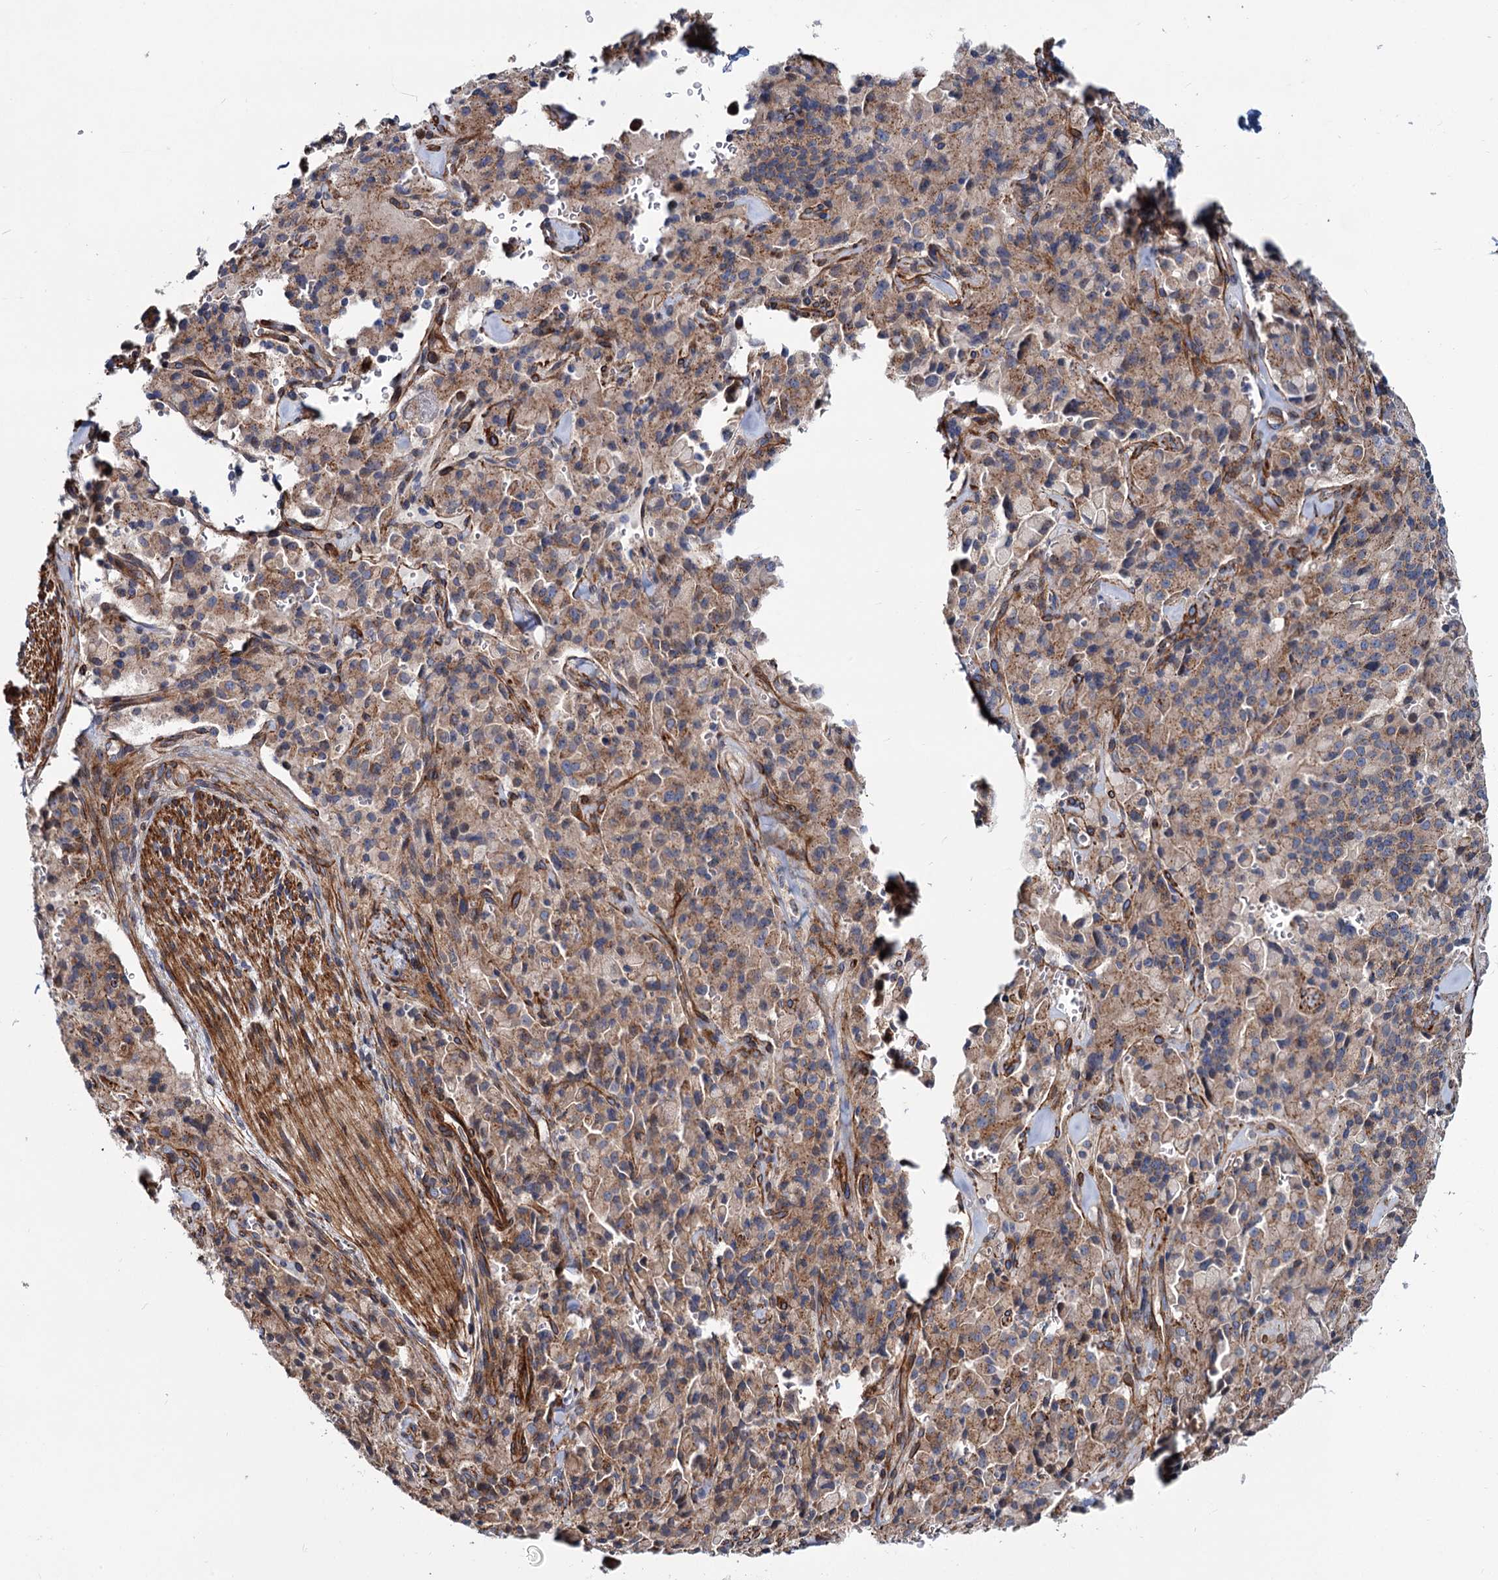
{"staining": {"intensity": "moderate", "quantity": ">75%", "location": "cytoplasmic/membranous"}, "tissue": "pancreatic cancer", "cell_type": "Tumor cells", "image_type": "cancer", "snomed": [{"axis": "morphology", "description": "Adenocarcinoma, NOS"}, {"axis": "topography", "description": "Pancreas"}], "caption": "Pancreatic cancer stained with a brown dye displays moderate cytoplasmic/membranous positive positivity in about >75% of tumor cells.", "gene": "PSEN1", "patient": {"sex": "male", "age": 65}}